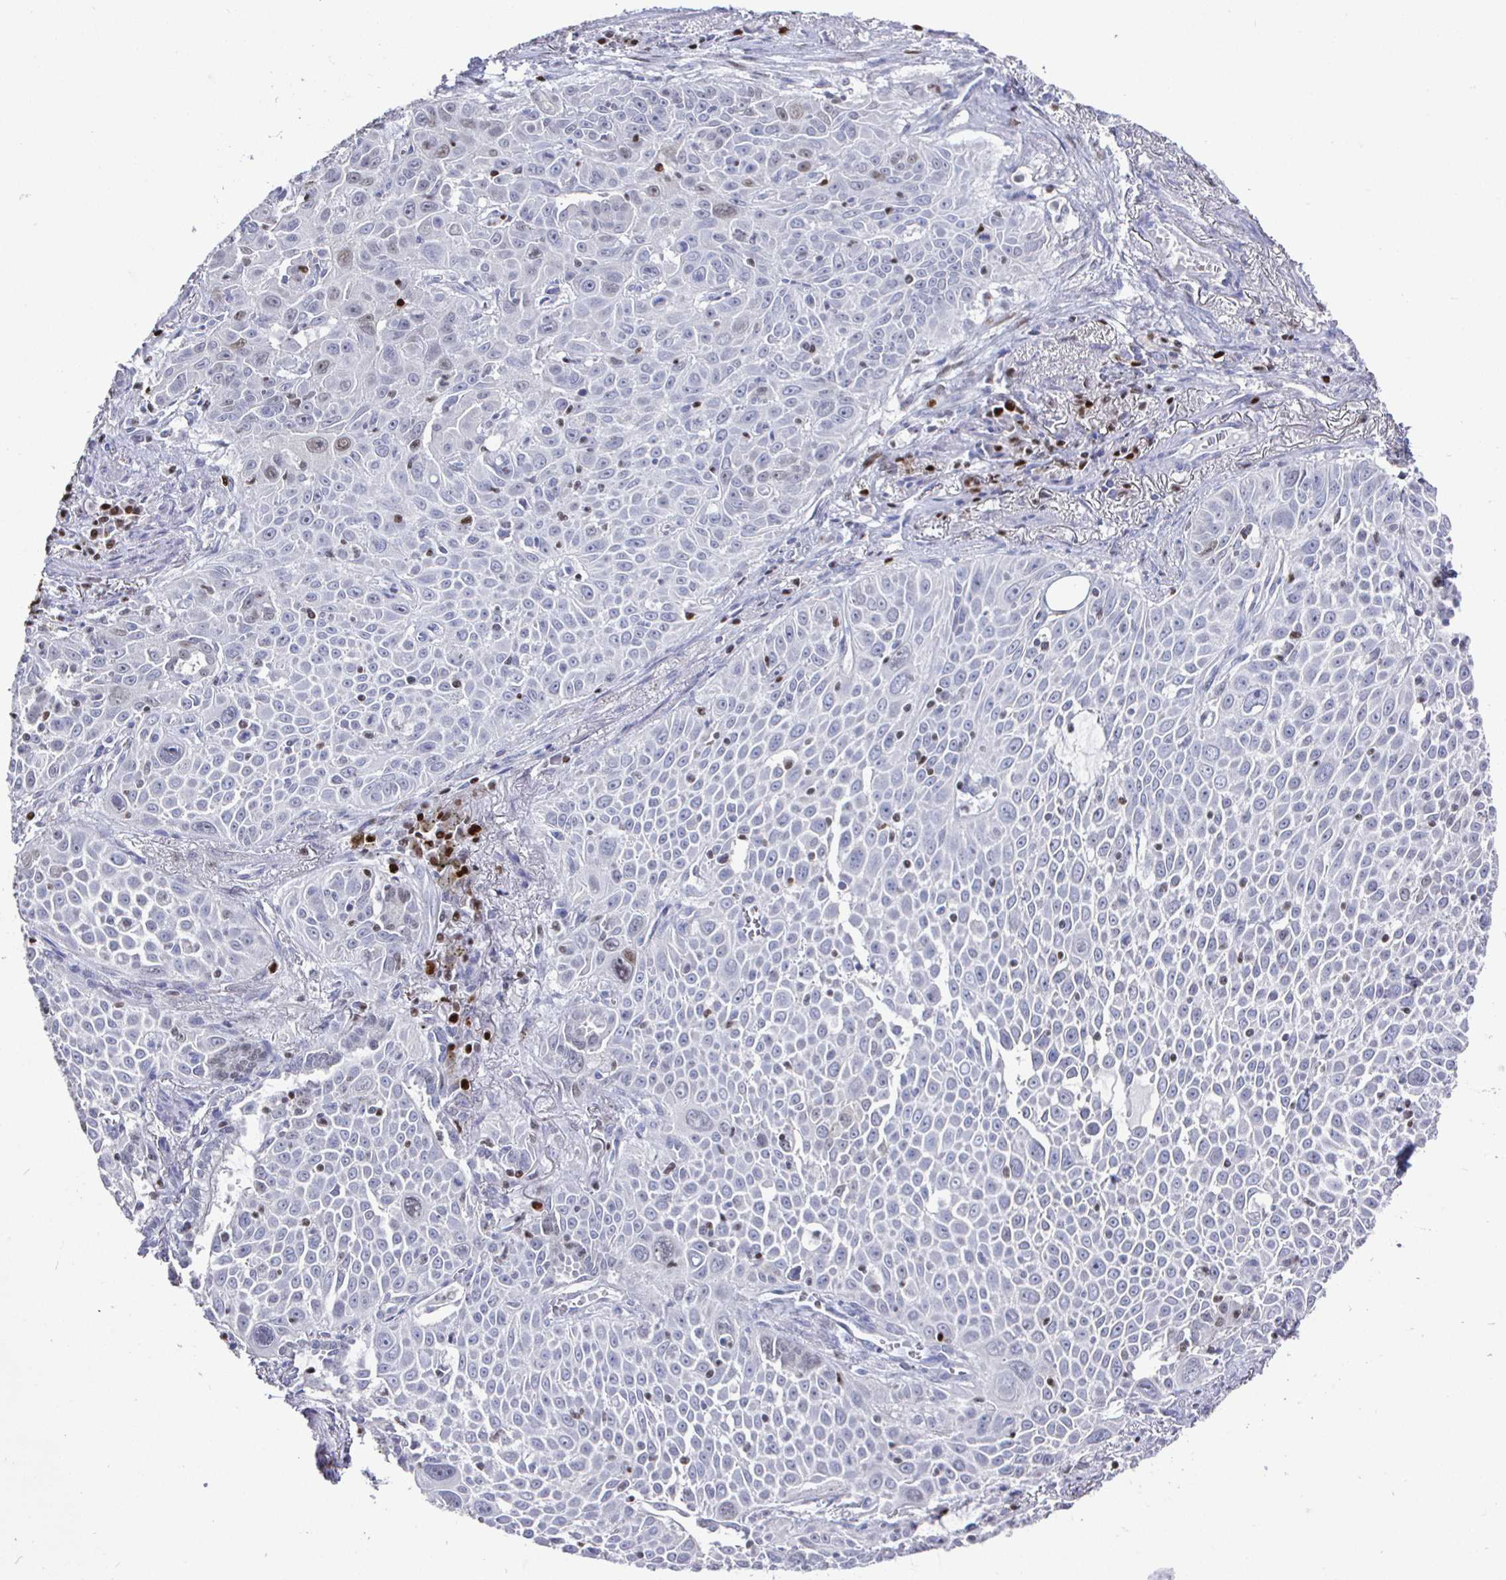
{"staining": {"intensity": "negative", "quantity": "none", "location": "none"}, "tissue": "lung cancer", "cell_type": "Tumor cells", "image_type": "cancer", "snomed": [{"axis": "morphology", "description": "Squamous cell carcinoma, NOS"}, {"axis": "morphology", "description": "Squamous cell carcinoma, metastatic, NOS"}, {"axis": "topography", "description": "Lymph node"}, {"axis": "topography", "description": "Lung"}], "caption": "This image is of lung cancer (metastatic squamous cell carcinoma) stained with IHC to label a protein in brown with the nuclei are counter-stained blue. There is no expression in tumor cells.", "gene": "RUNX2", "patient": {"sex": "female", "age": 62}}